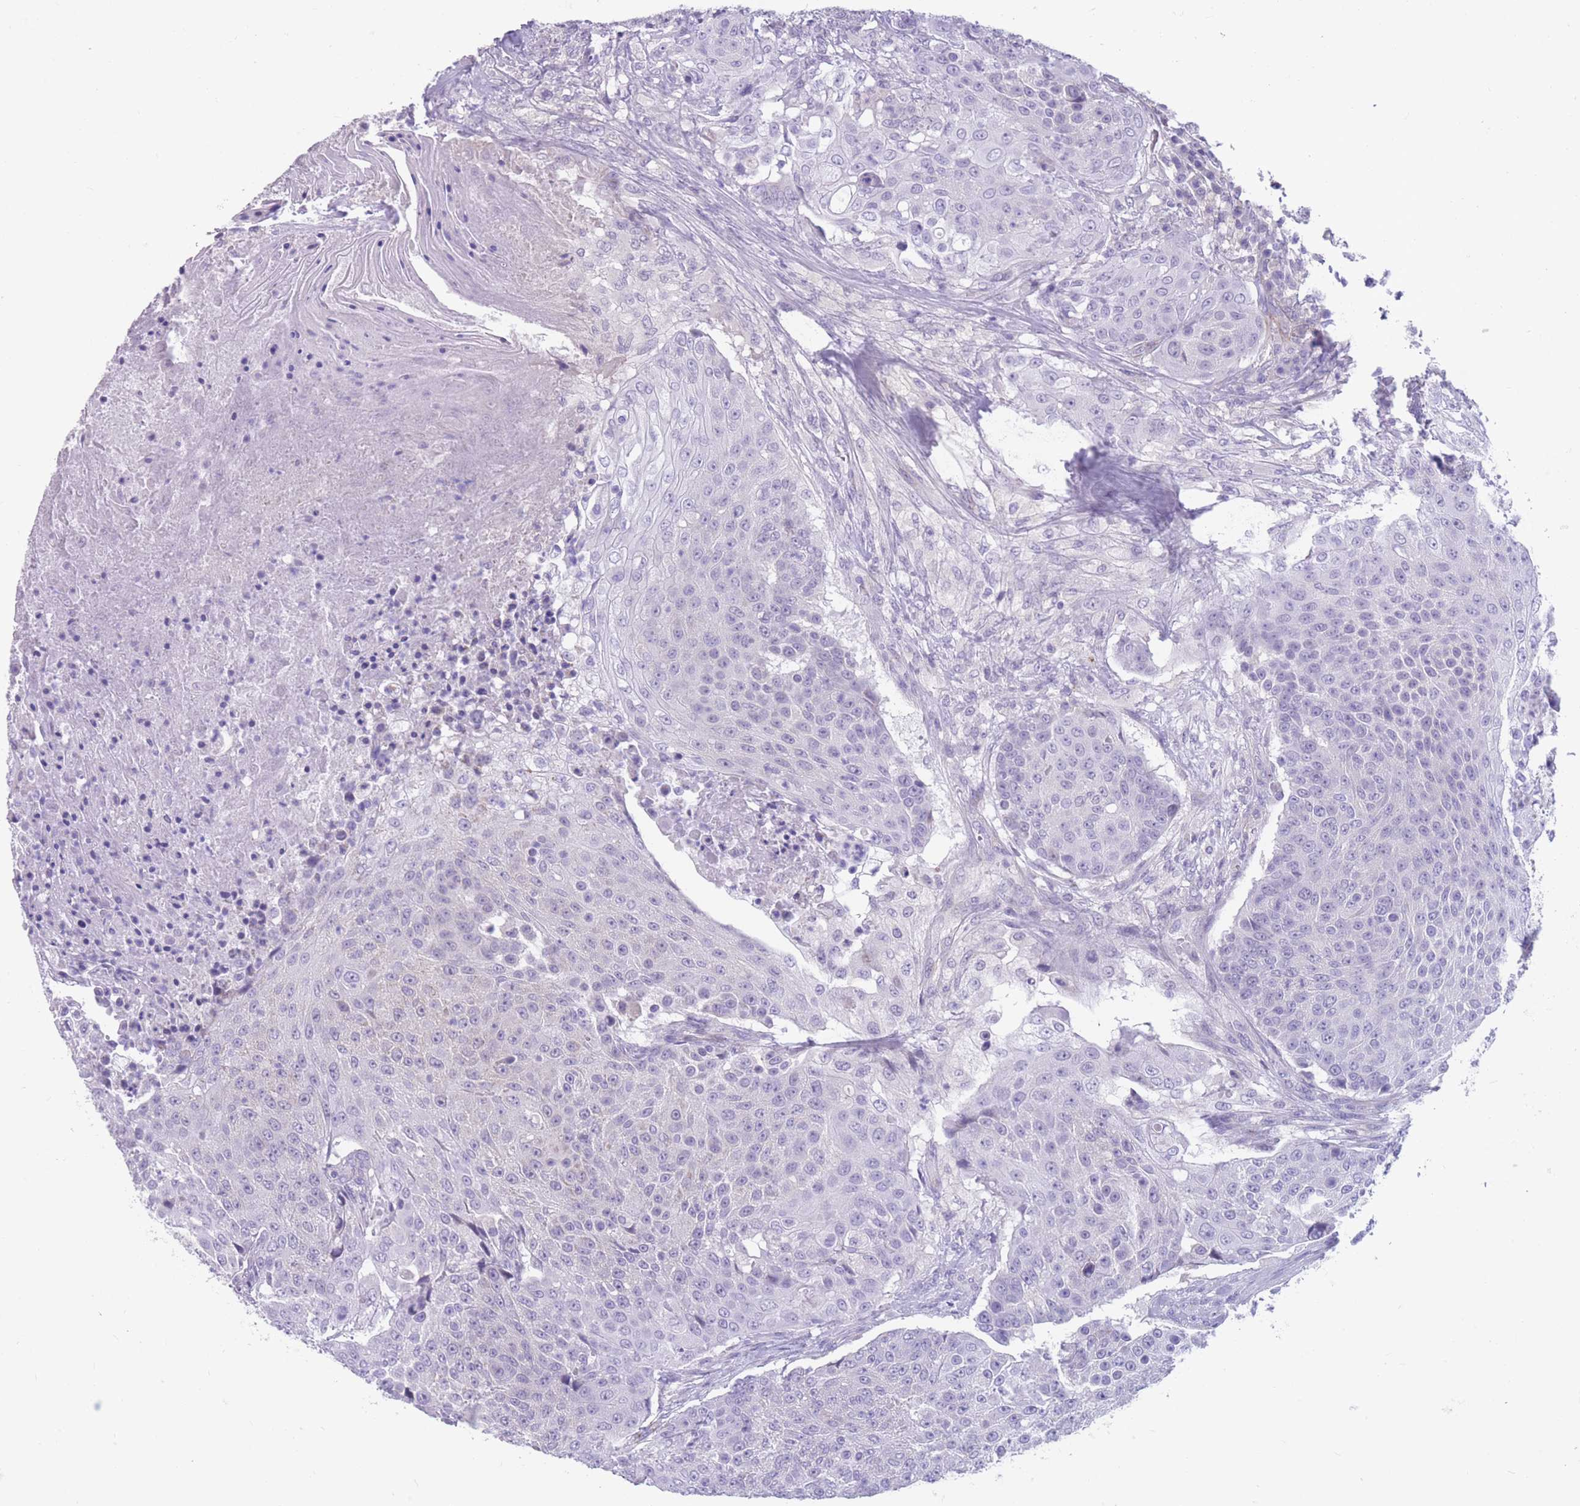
{"staining": {"intensity": "negative", "quantity": "none", "location": "none"}, "tissue": "urothelial cancer", "cell_type": "Tumor cells", "image_type": "cancer", "snomed": [{"axis": "morphology", "description": "Urothelial carcinoma, High grade"}, {"axis": "topography", "description": "Urinary bladder"}], "caption": "There is no significant staining in tumor cells of urothelial cancer. (Stains: DAB (3,3'-diaminobenzidine) immunohistochemistry with hematoxylin counter stain, Microscopy: brightfield microscopy at high magnification).", "gene": "DPYD", "patient": {"sex": "female", "age": 63}}